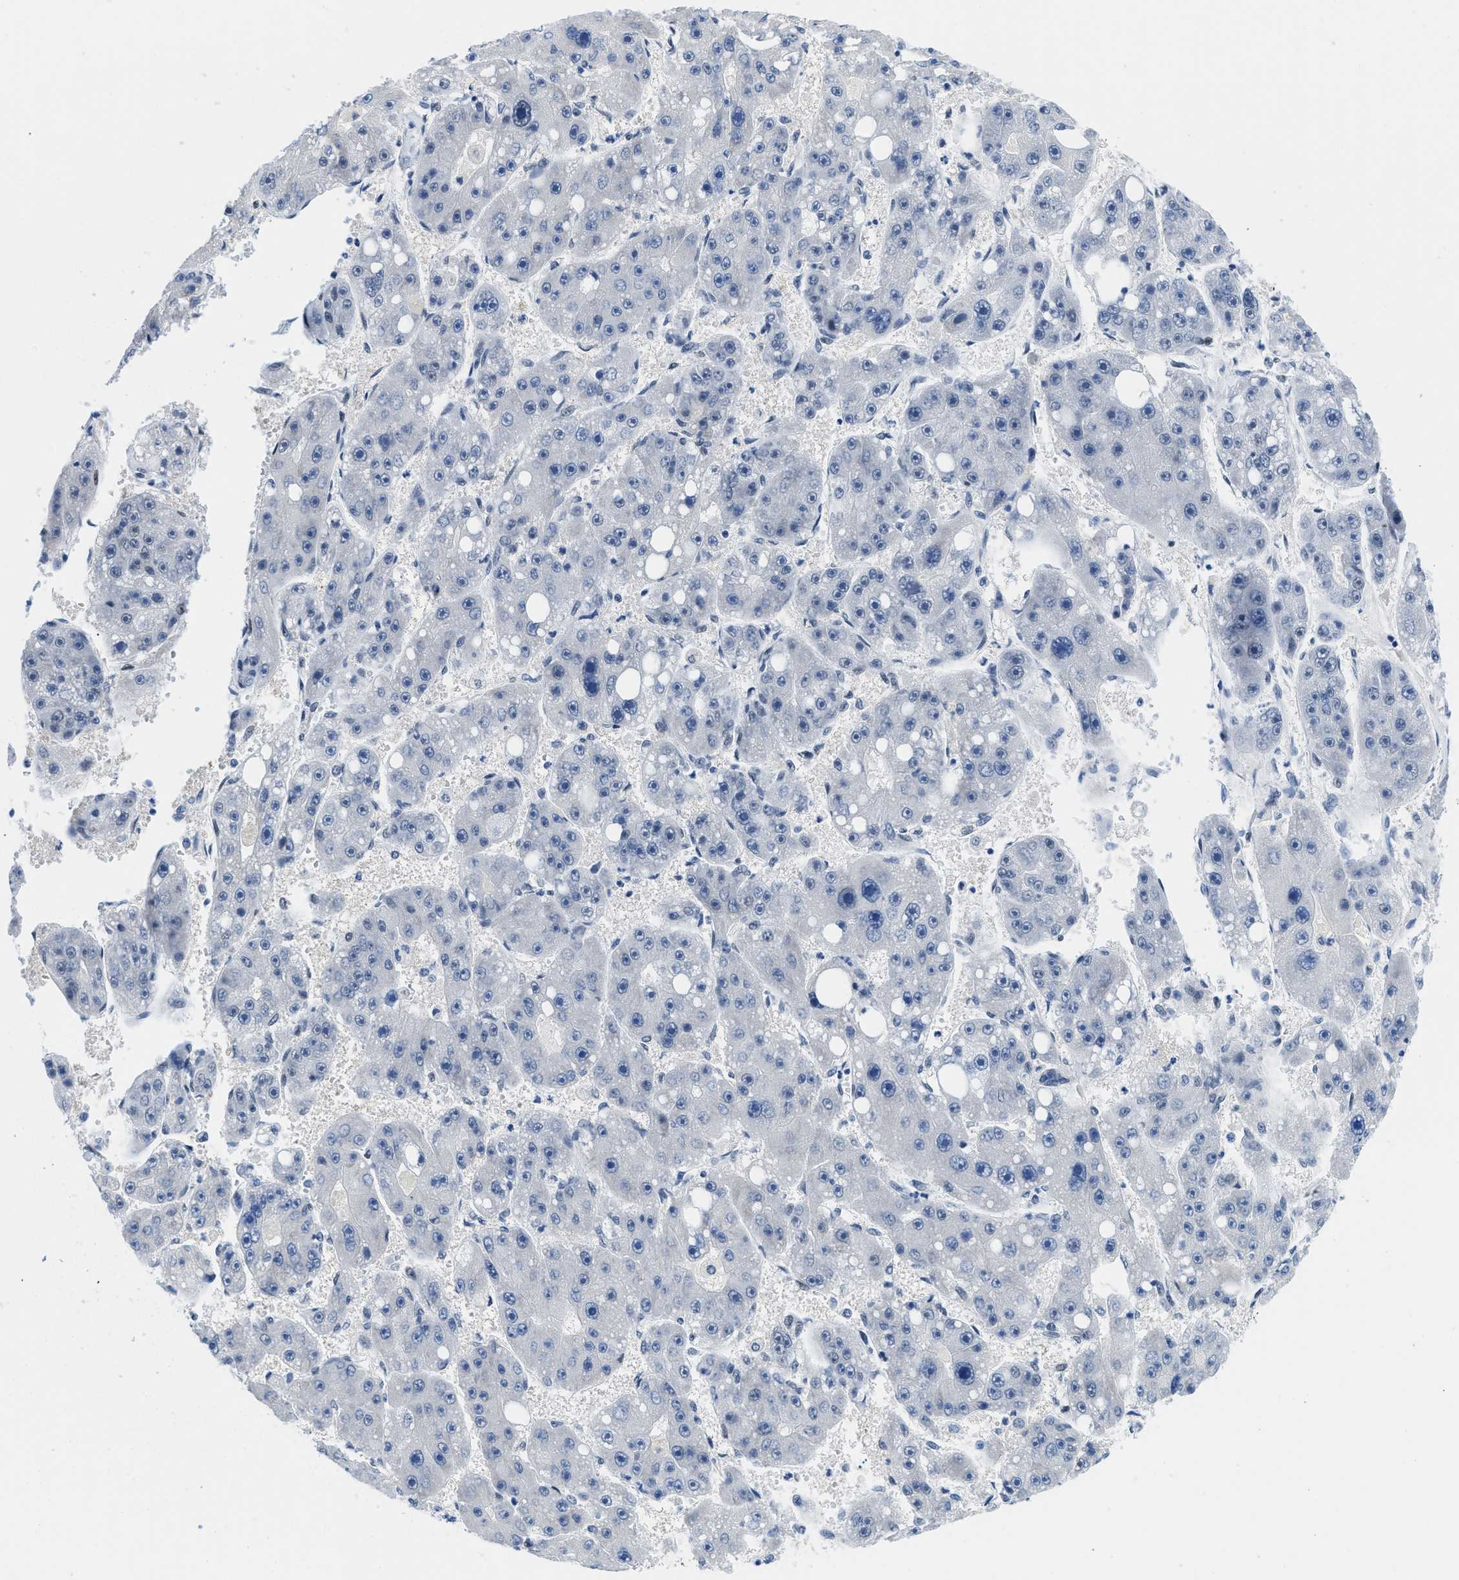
{"staining": {"intensity": "negative", "quantity": "none", "location": "none"}, "tissue": "liver cancer", "cell_type": "Tumor cells", "image_type": "cancer", "snomed": [{"axis": "morphology", "description": "Carcinoma, Hepatocellular, NOS"}, {"axis": "topography", "description": "Liver"}], "caption": "Histopathology image shows no significant protein positivity in tumor cells of liver cancer (hepatocellular carcinoma).", "gene": "SMARCAD1", "patient": {"sex": "female", "age": 61}}